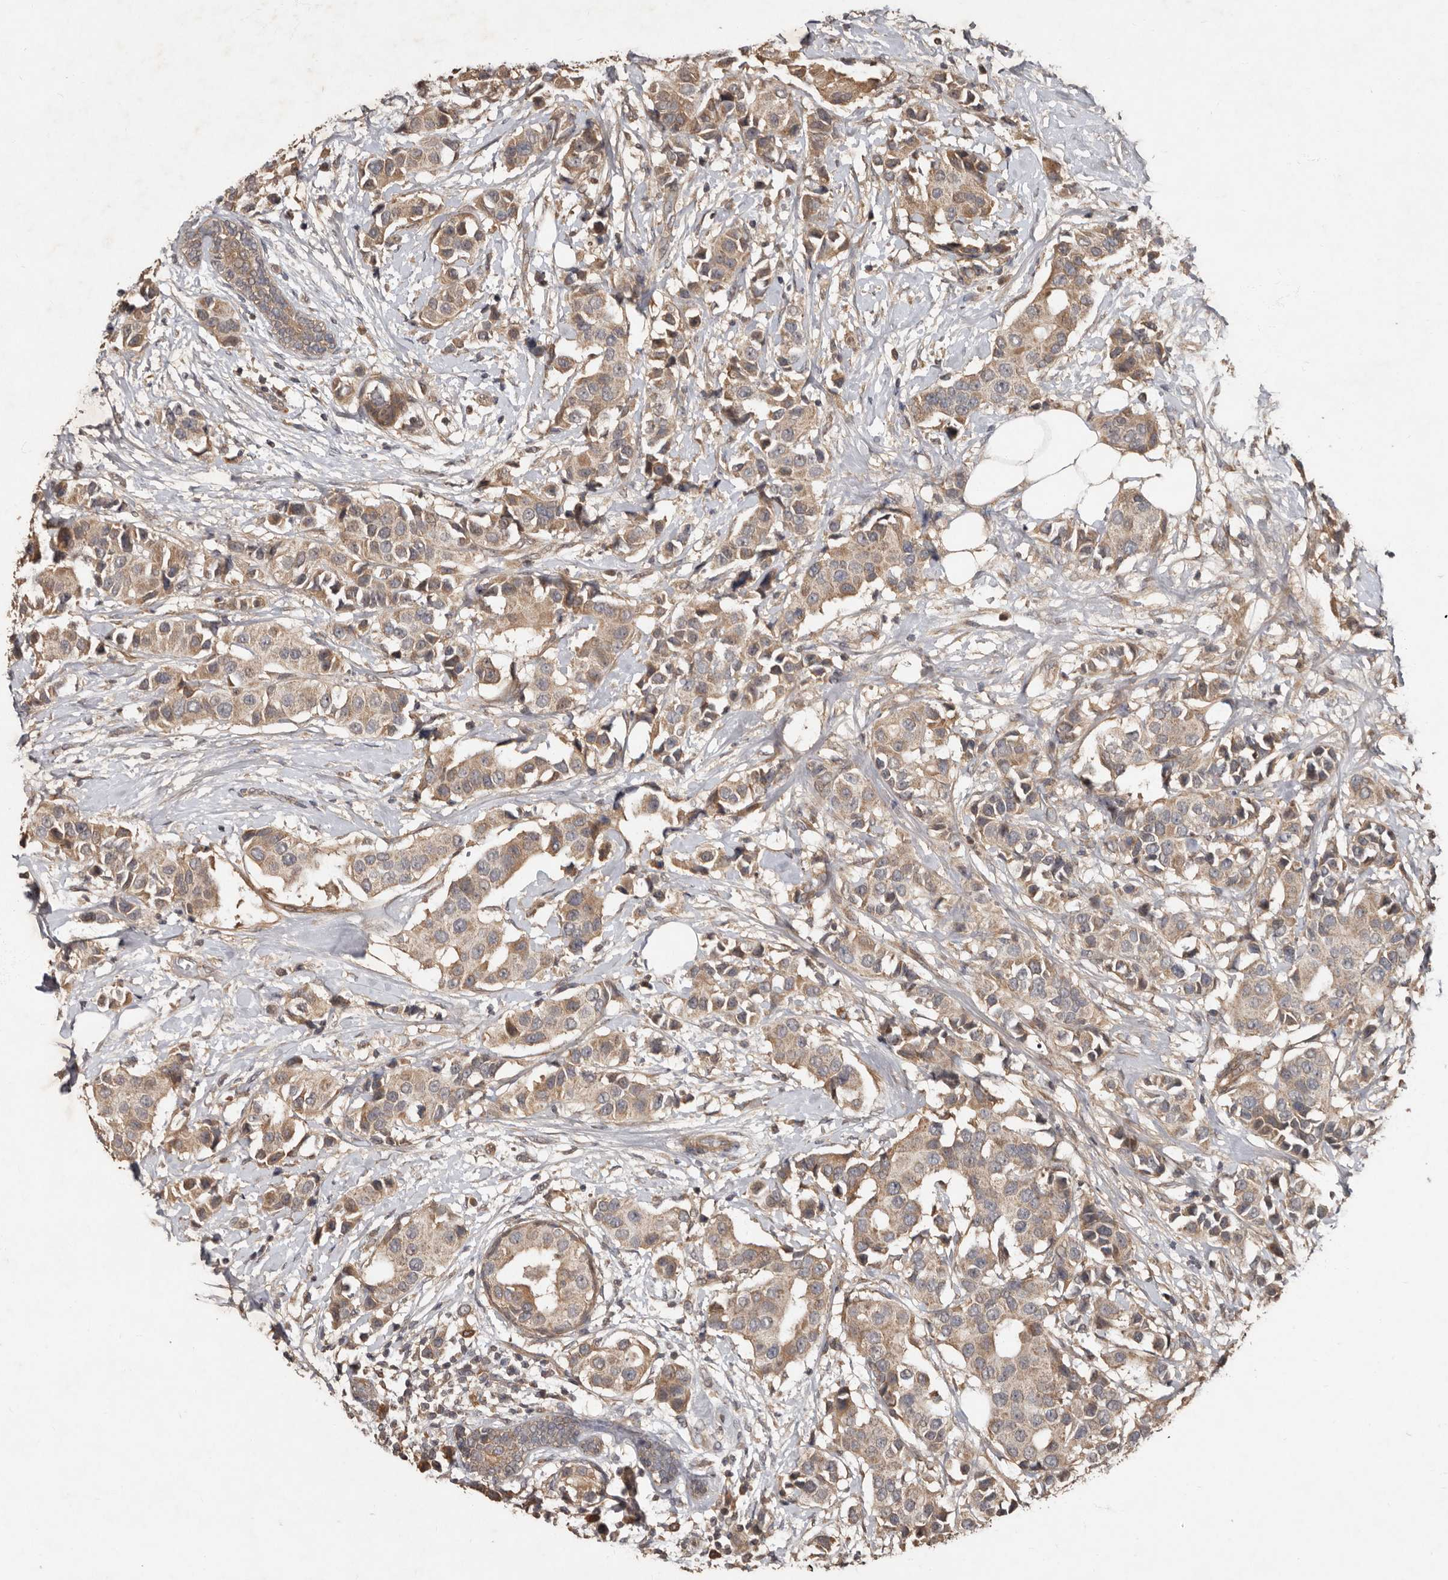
{"staining": {"intensity": "weak", "quantity": ">75%", "location": "cytoplasmic/membranous"}, "tissue": "breast cancer", "cell_type": "Tumor cells", "image_type": "cancer", "snomed": [{"axis": "morphology", "description": "Normal tissue, NOS"}, {"axis": "morphology", "description": "Duct carcinoma"}, {"axis": "topography", "description": "Breast"}], "caption": "IHC of human breast cancer reveals low levels of weak cytoplasmic/membranous staining in about >75% of tumor cells.", "gene": "KIF26B", "patient": {"sex": "female", "age": 39}}